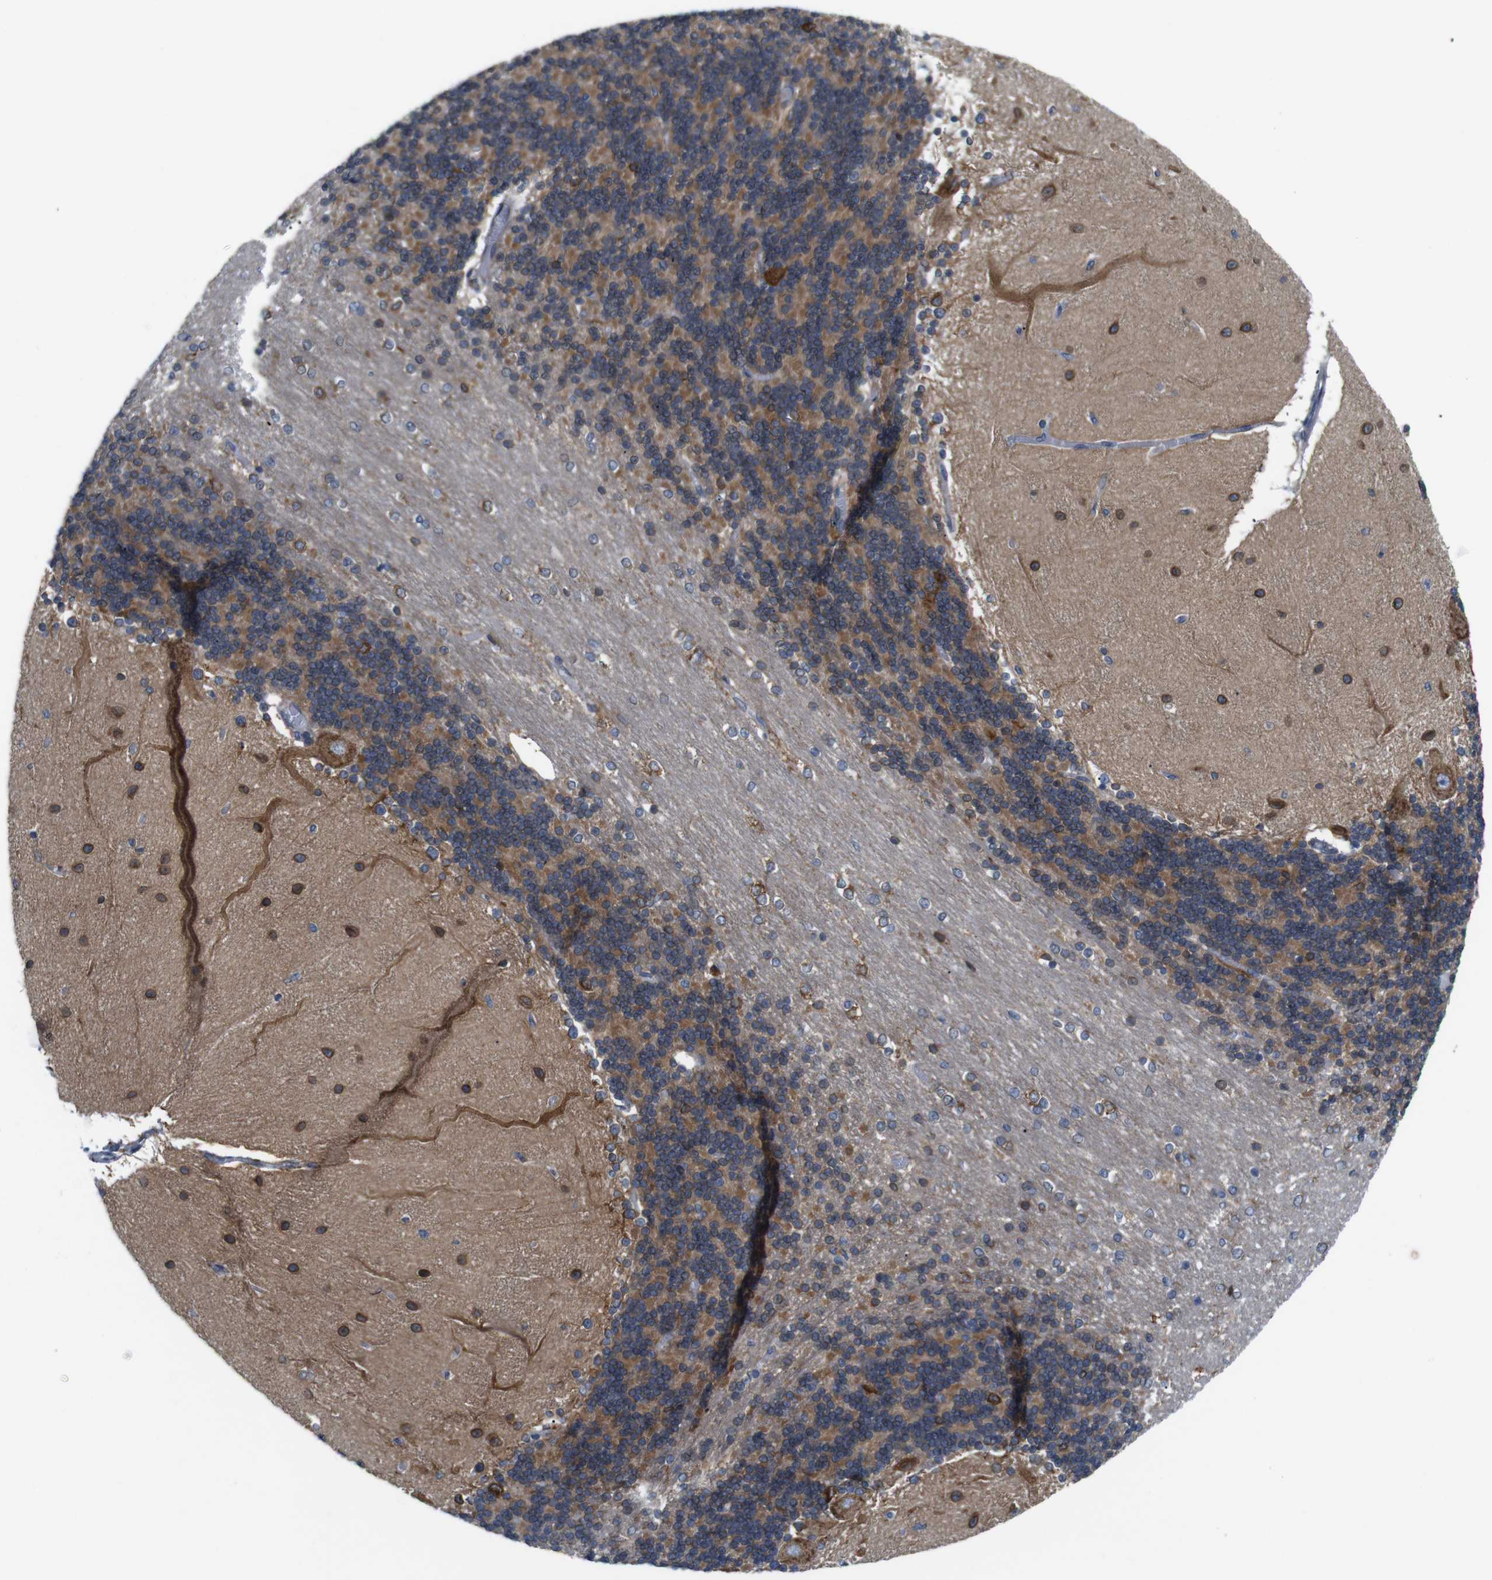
{"staining": {"intensity": "moderate", "quantity": ">75%", "location": "cytoplasmic/membranous"}, "tissue": "cerebellum", "cell_type": "Cells in granular layer", "image_type": "normal", "snomed": [{"axis": "morphology", "description": "Normal tissue, NOS"}, {"axis": "topography", "description": "Cerebellum"}], "caption": "Moderate cytoplasmic/membranous protein positivity is appreciated in approximately >75% of cells in granular layer in cerebellum. Immunohistochemistry stains the protein of interest in brown and the nuclei are stained blue.", "gene": "HACD3", "patient": {"sex": "female", "age": 54}}